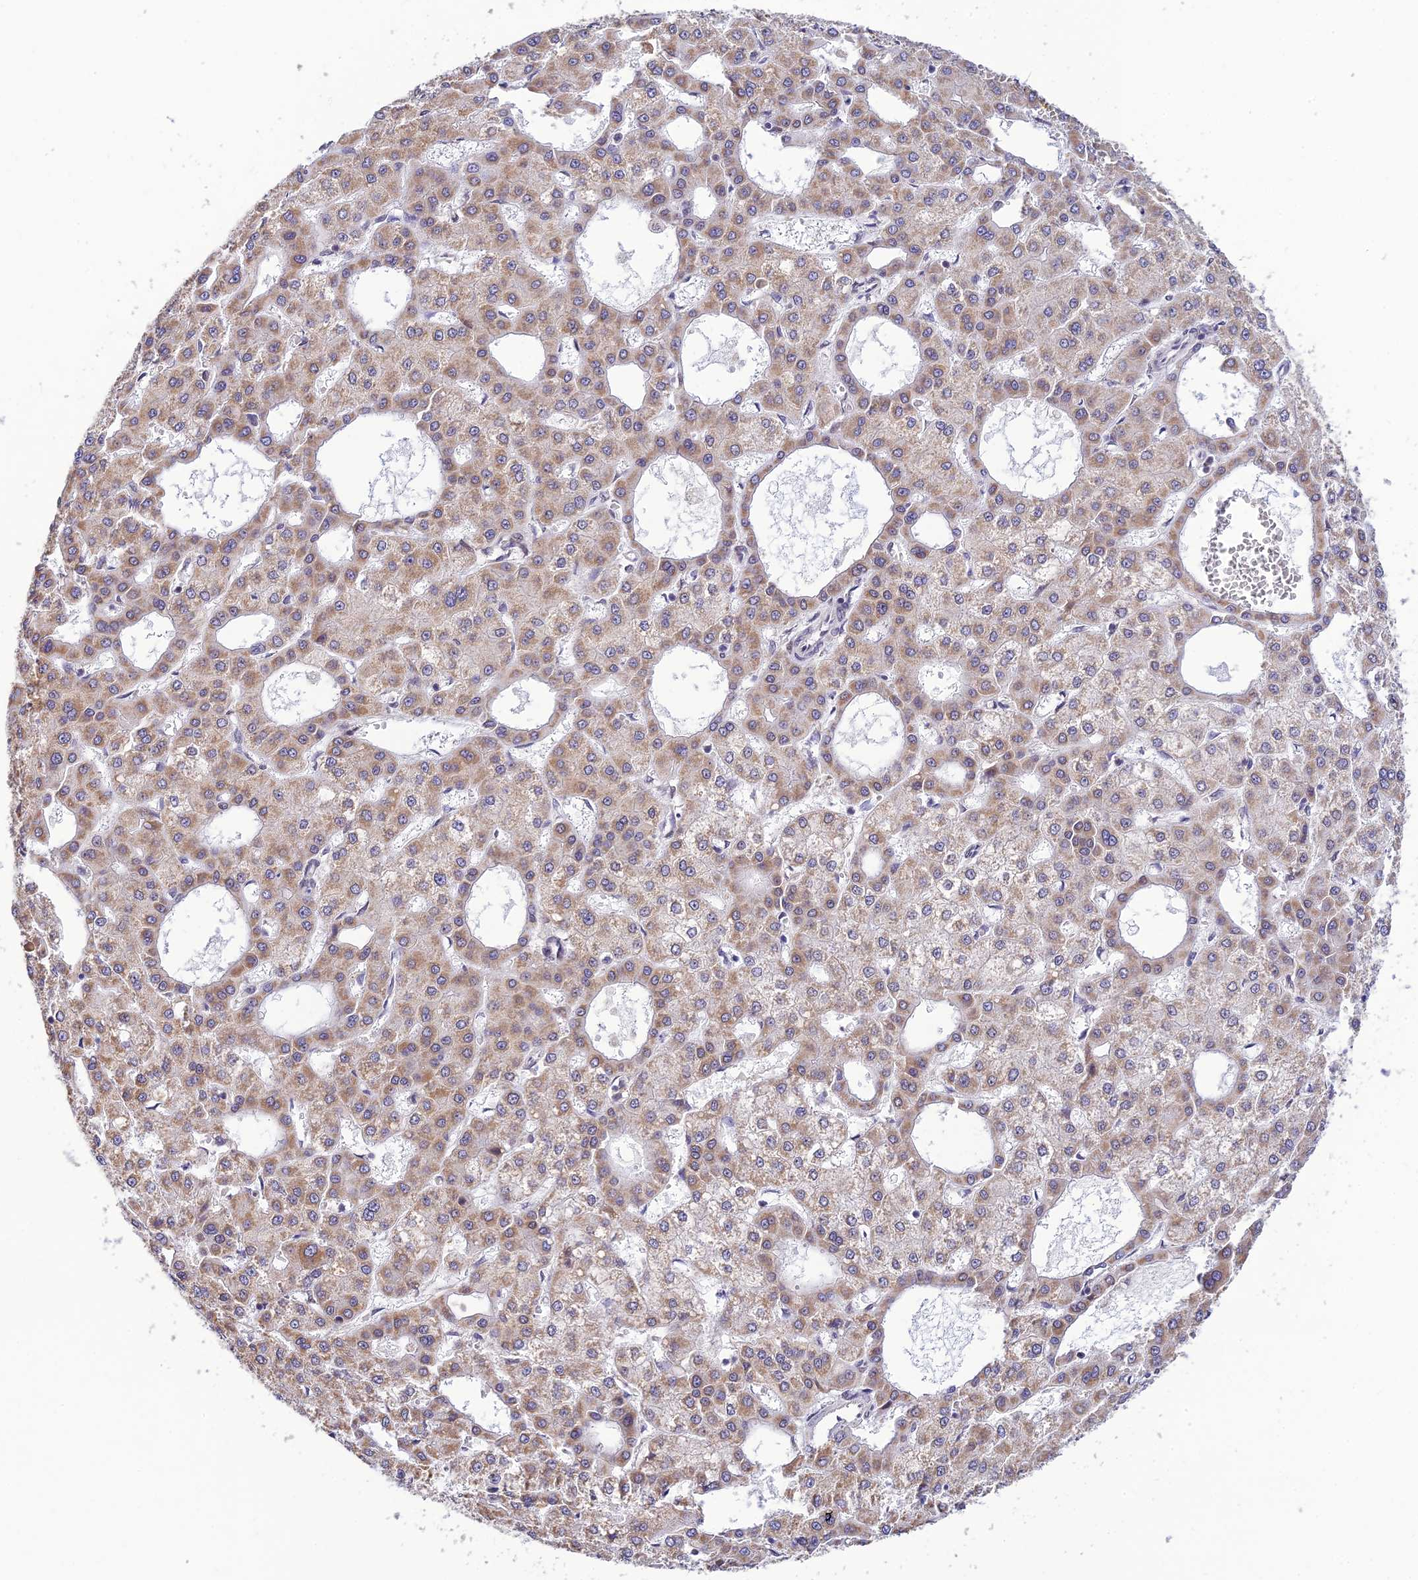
{"staining": {"intensity": "moderate", "quantity": ">75%", "location": "cytoplasmic/membranous"}, "tissue": "liver cancer", "cell_type": "Tumor cells", "image_type": "cancer", "snomed": [{"axis": "morphology", "description": "Carcinoma, Hepatocellular, NOS"}, {"axis": "topography", "description": "Liver"}], "caption": "A micrograph of human liver cancer stained for a protein demonstrates moderate cytoplasmic/membranous brown staining in tumor cells.", "gene": "C2orf49", "patient": {"sex": "male", "age": 47}}